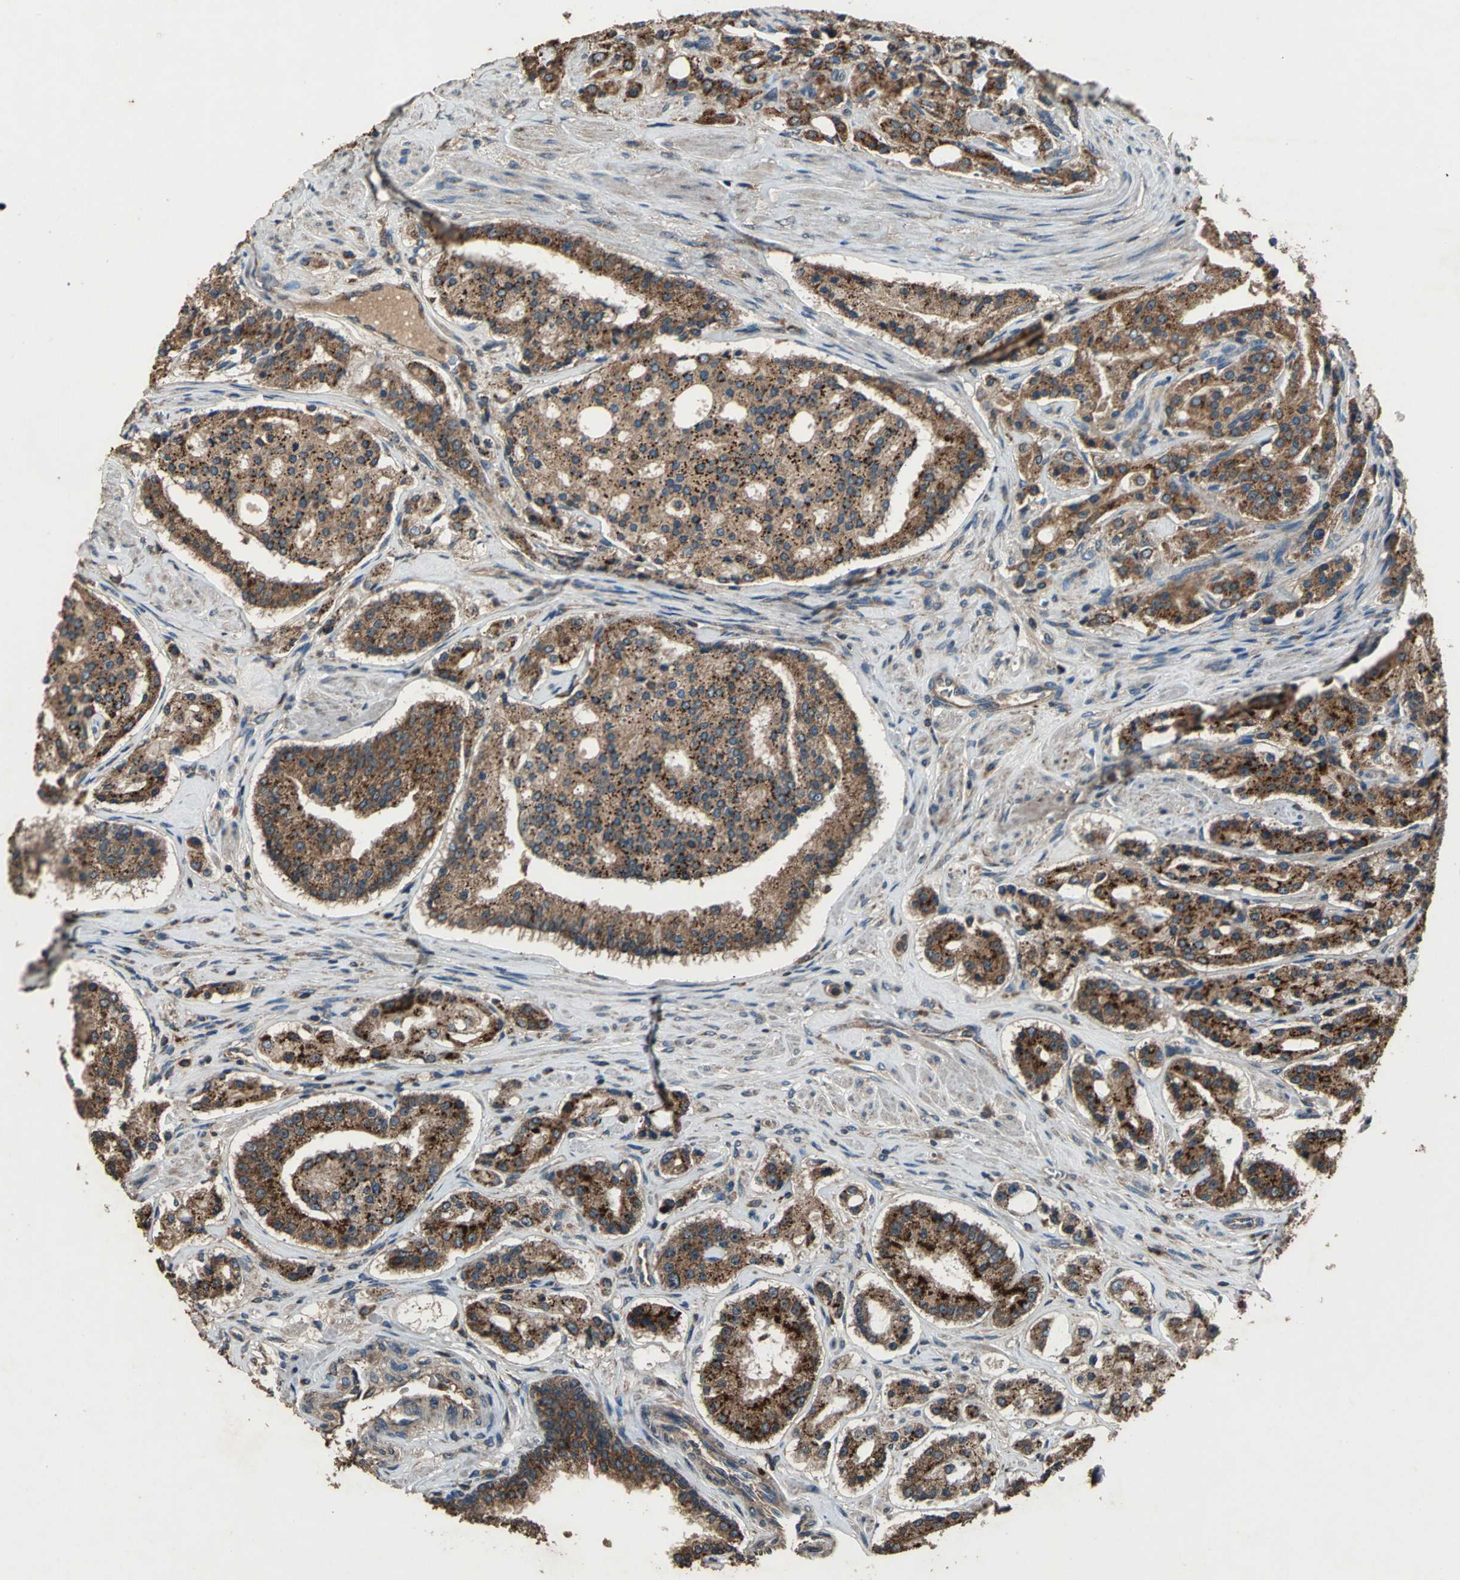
{"staining": {"intensity": "strong", "quantity": ">75%", "location": "cytoplasmic/membranous"}, "tissue": "prostate cancer", "cell_type": "Tumor cells", "image_type": "cancer", "snomed": [{"axis": "morphology", "description": "Adenocarcinoma, Medium grade"}, {"axis": "topography", "description": "Prostate"}], "caption": "There is high levels of strong cytoplasmic/membranous positivity in tumor cells of prostate cancer, as demonstrated by immunohistochemical staining (brown color).", "gene": "ZNF608", "patient": {"sex": "male", "age": 72}}